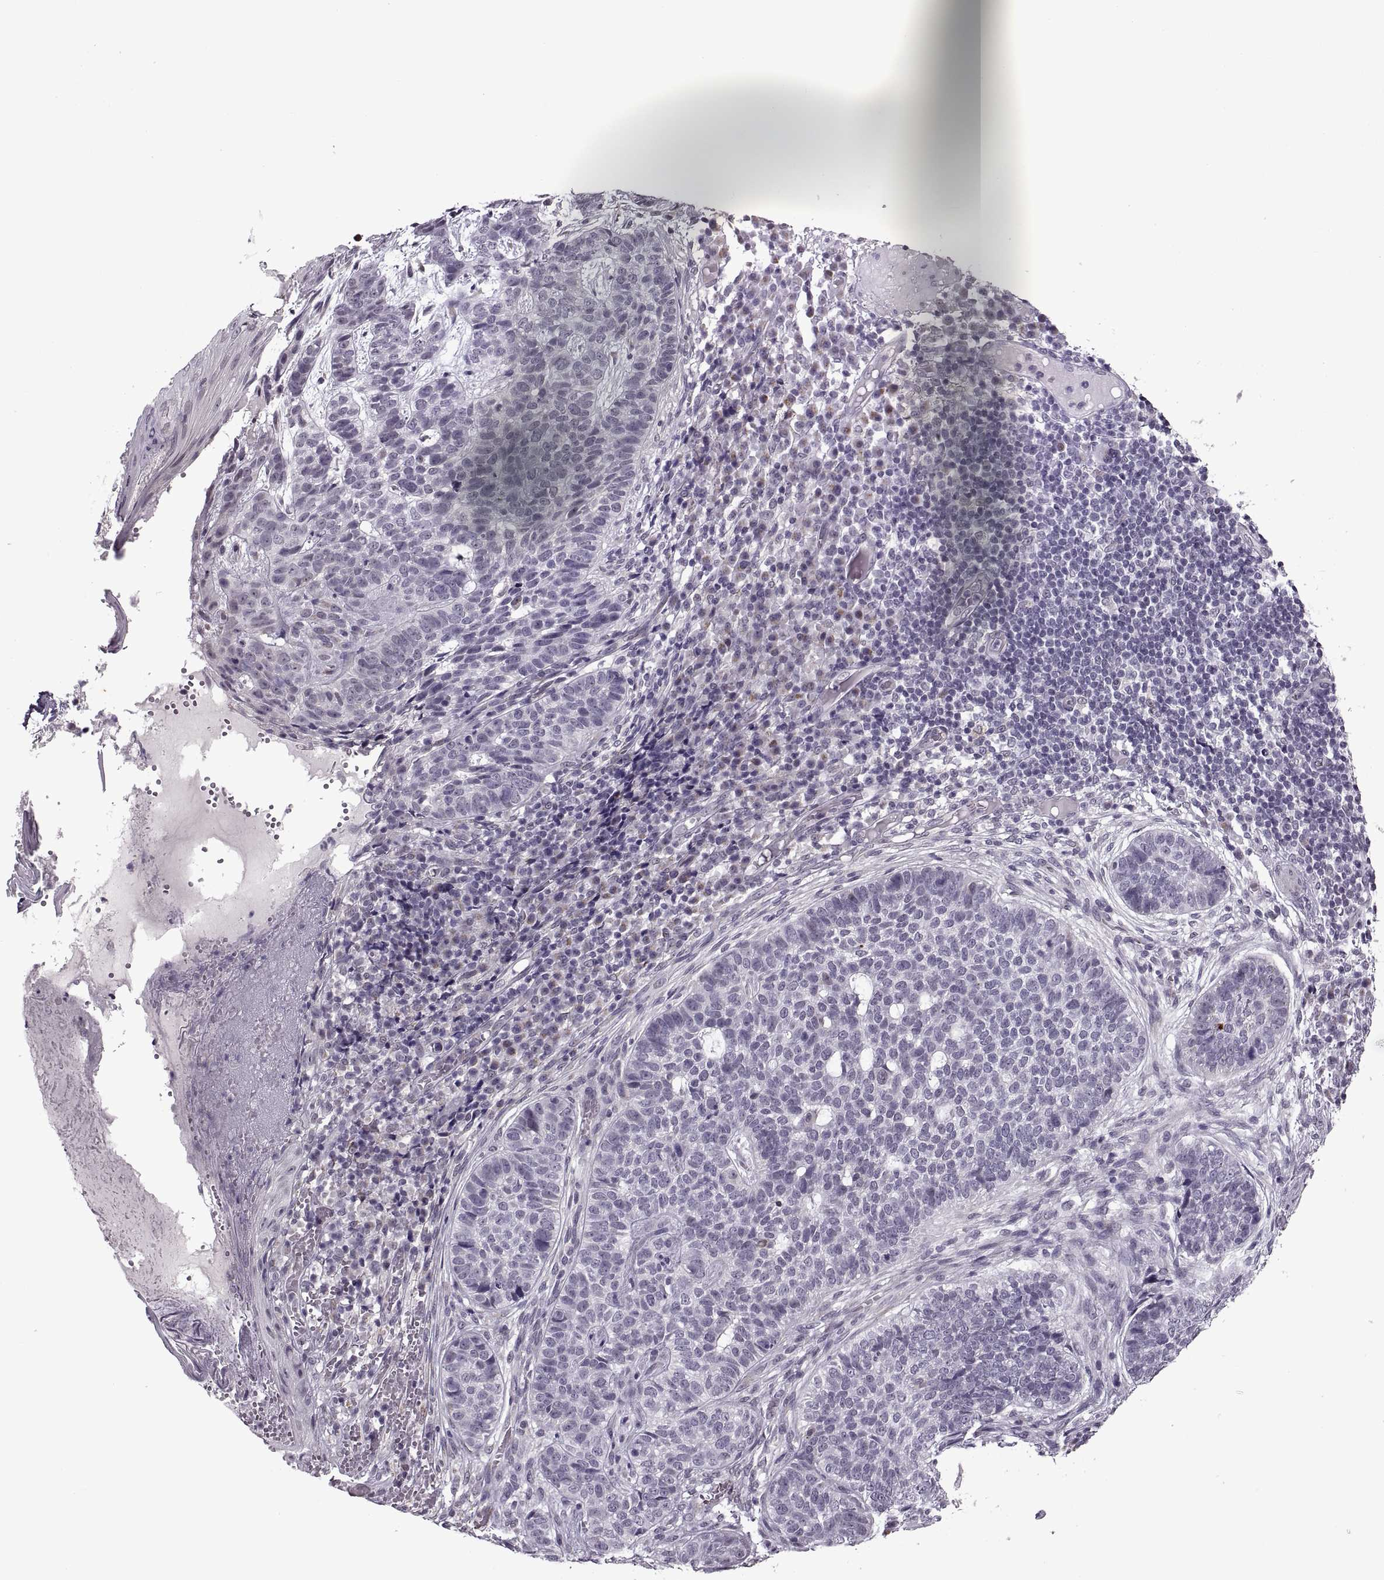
{"staining": {"intensity": "negative", "quantity": "none", "location": "none"}, "tissue": "skin cancer", "cell_type": "Tumor cells", "image_type": "cancer", "snomed": [{"axis": "morphology", "description": "Basal cell carcinoma"}, {"axis": "topography", "description": "Skin"}], "caption": "The histopathology image reveals no significant staining in tumor cells of skin basal cell carcinoma.", "gene": "PRSS37", "patient": {"sex": "female", "age": 69}}